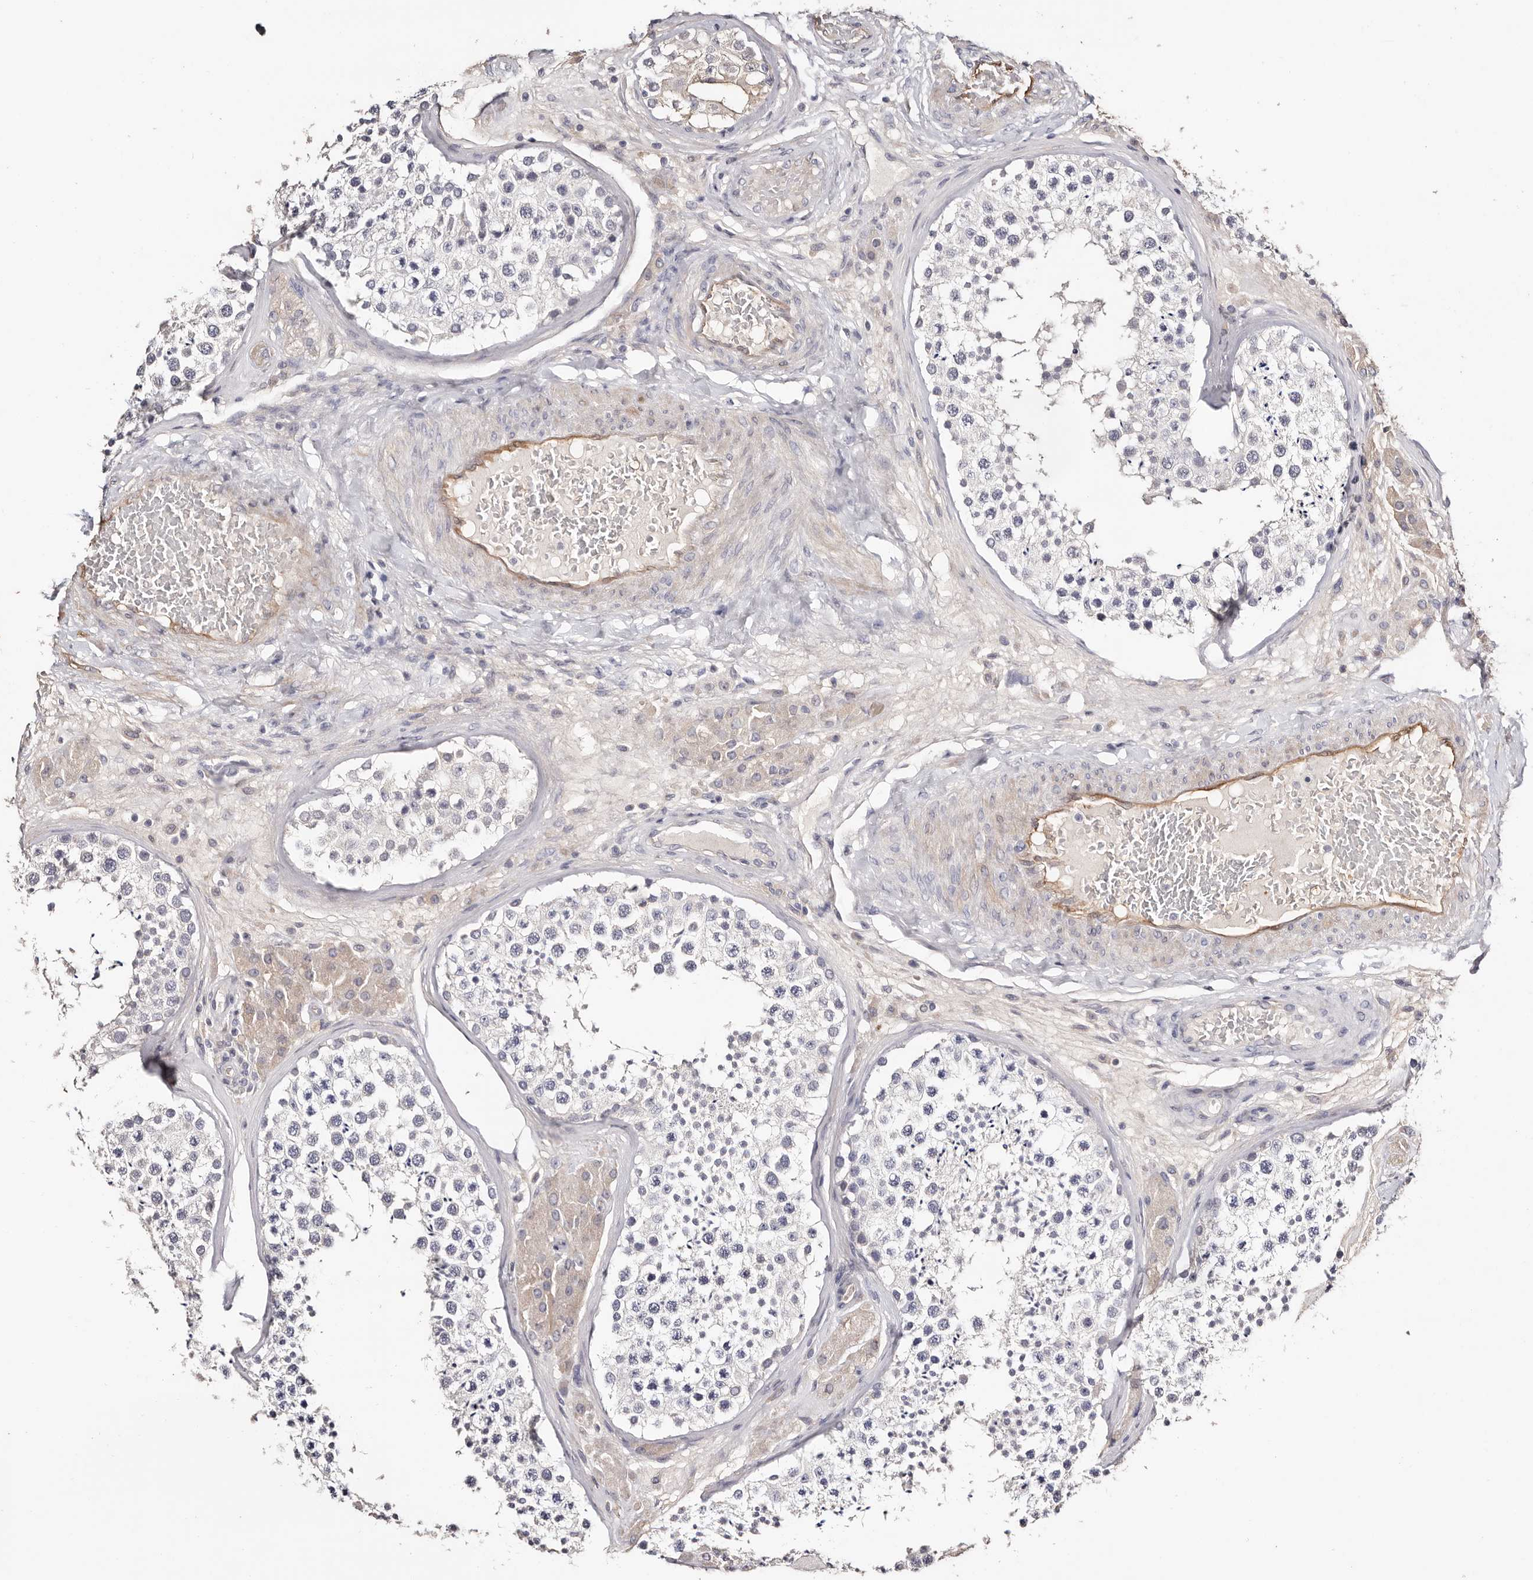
{"staining": {"intensity": "weak", "quantity": "<25%", "location": "cytoplasmic/membranous"}, "tissue": "testis", "cell_type": "Cells in seminiferous ducts", "image_type": "normal", "snomed": [{"axis": "morphology", "description": "Normal tissue, NOS"}, {"axis": "topography", "description": "Testis"}], "caption": "IHC photomicrograph of benign testis: testis stained with DAB (3,3'-diaminobenzidine) exhibits no significant protein positivity in cells in seminiferous ducts. (DAB immunohistochemistry (IHC), high magnification).", "gene": "TGM2", "patient": {"sex": "male", "age": 46}}